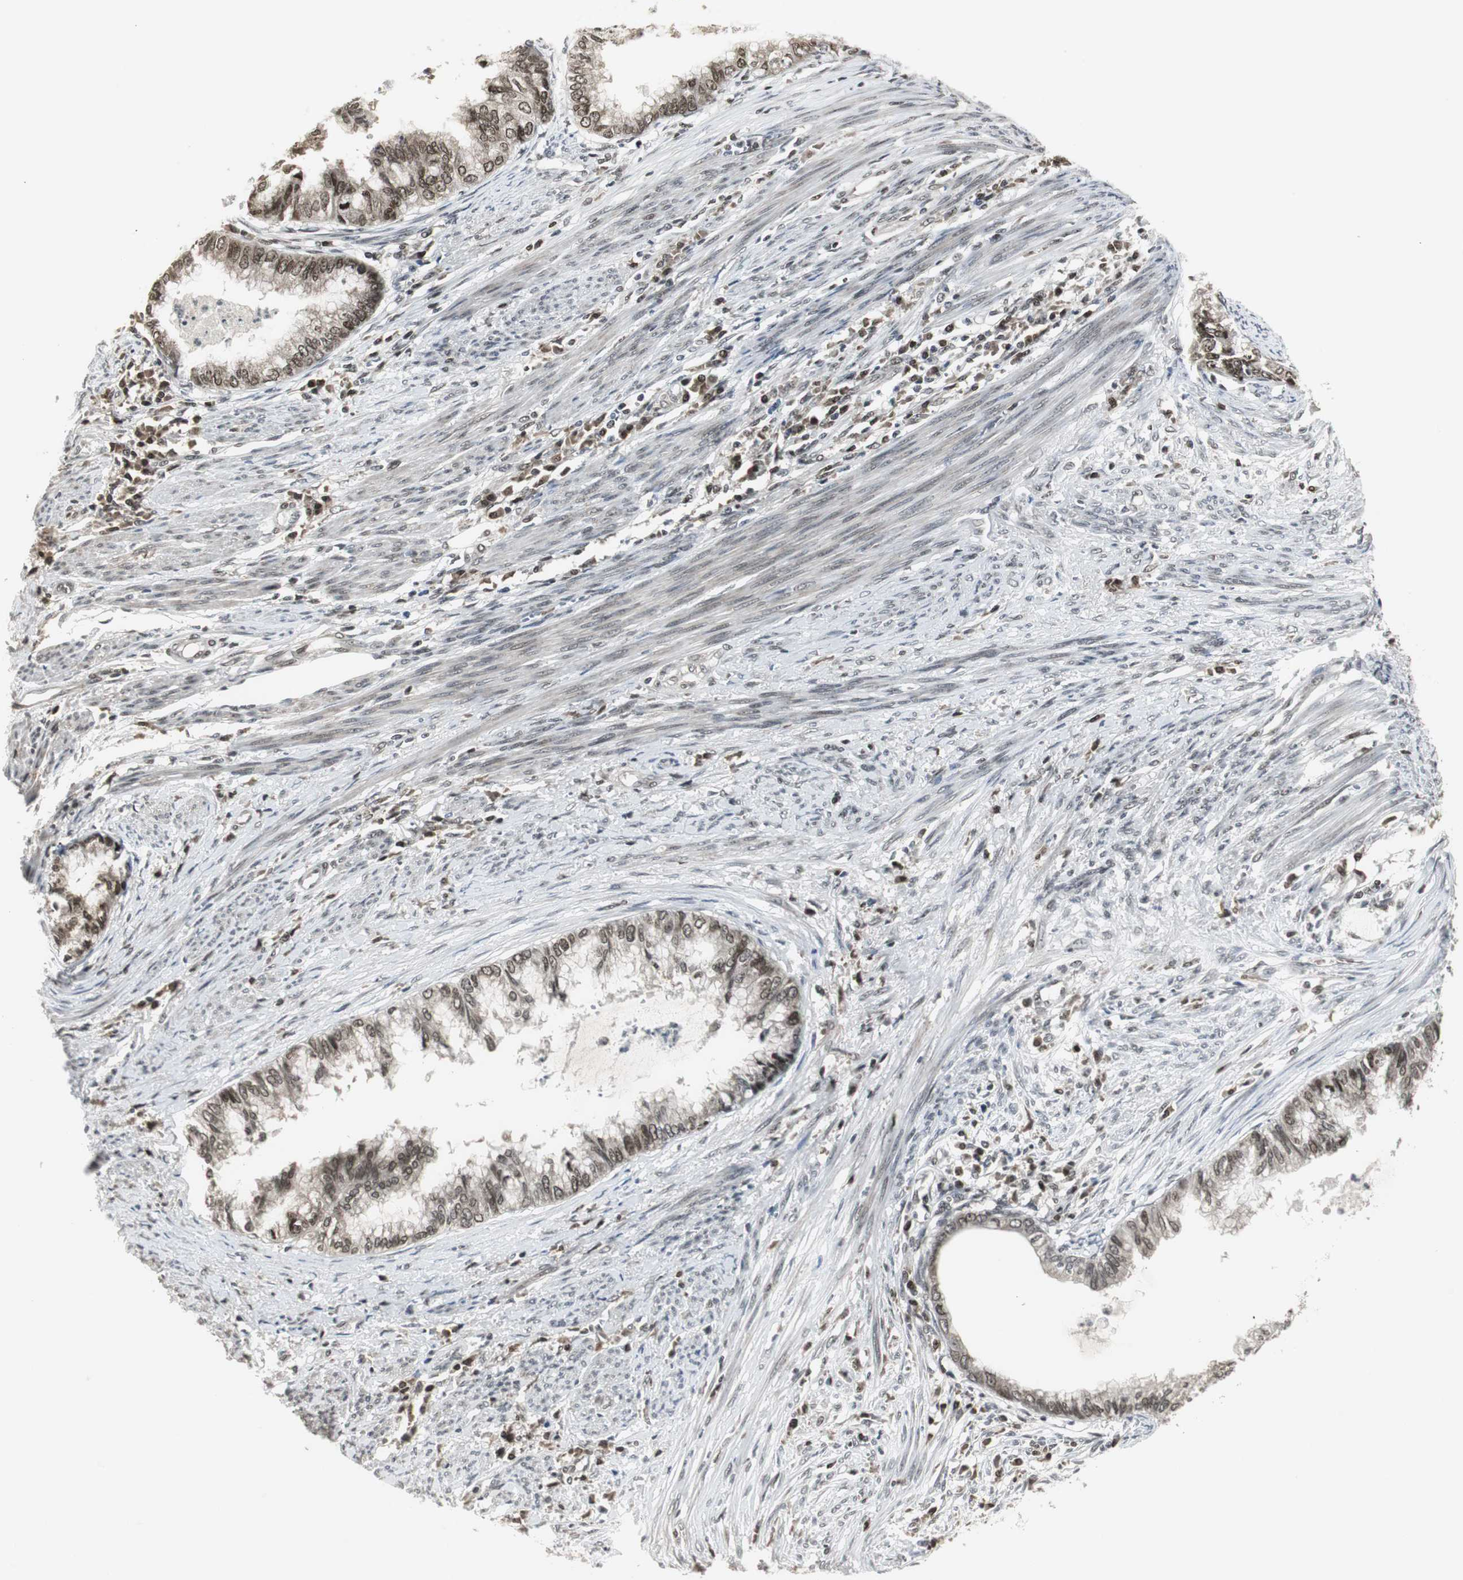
{"staining": {"intensity": "moderate", "quantity": ">75%", "location": "nuclear"}, "tissue": "endometrial cancer", "cell_type": "Tumor cells", "image_type": "cancer", "snomed": [{"axis": "morphology", "description": "Adenocarcinoma, NOS"}, {"axis": "topography", "description": "Endometrium"}], "caption": "Adenocarcinoma (endometrial) tissue displays moderate nuclear expression in about >75% of tumor cells (brown staining indicates protein expression, while blue staining denotes nuclei).", "gene": "MPG", "patient": {"sex": "female", "age": 79}}